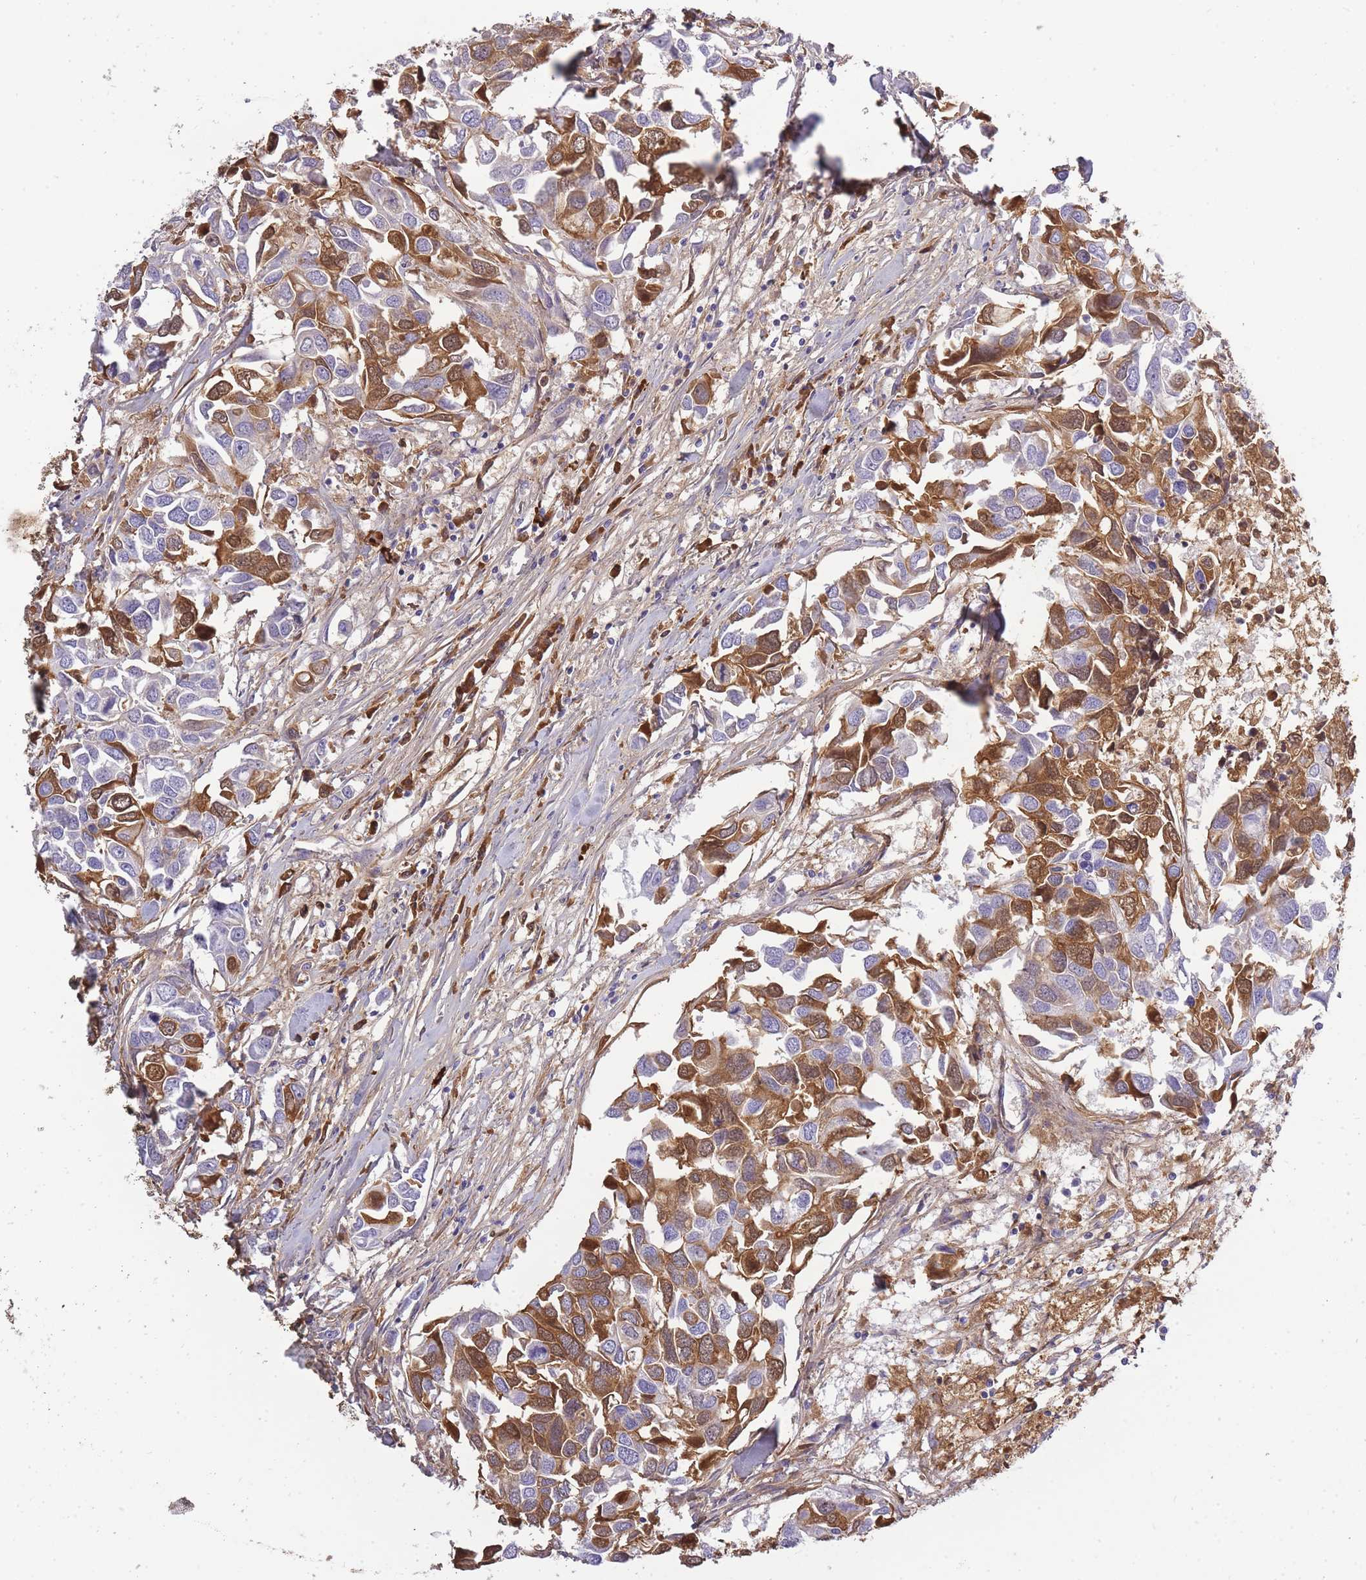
{"staining": {"intensity": "strong", "quantity": "25%-75%", "location": "cytoplasmic/membranous"}, "tissue": "breast cancer", "cell_type": "Tumor cells", "image_type": "cancer", "snomed": [{"axis": "morphology", "description": "Duct carcinoma"}, {"axis": "topography", "description": "Breast"}], "caption": "The micrograph shows immunohistochemical staining of breast invasive ductal carcinoma. There is strong cytoplasmic/membranous positivity is identified in about 25%-75% of tumor cells. (DAB IHC with brightfield microscopy, high magnification).", "gene": "IGKV1D-42", "patient": {"sex": "female", "age": 83}}